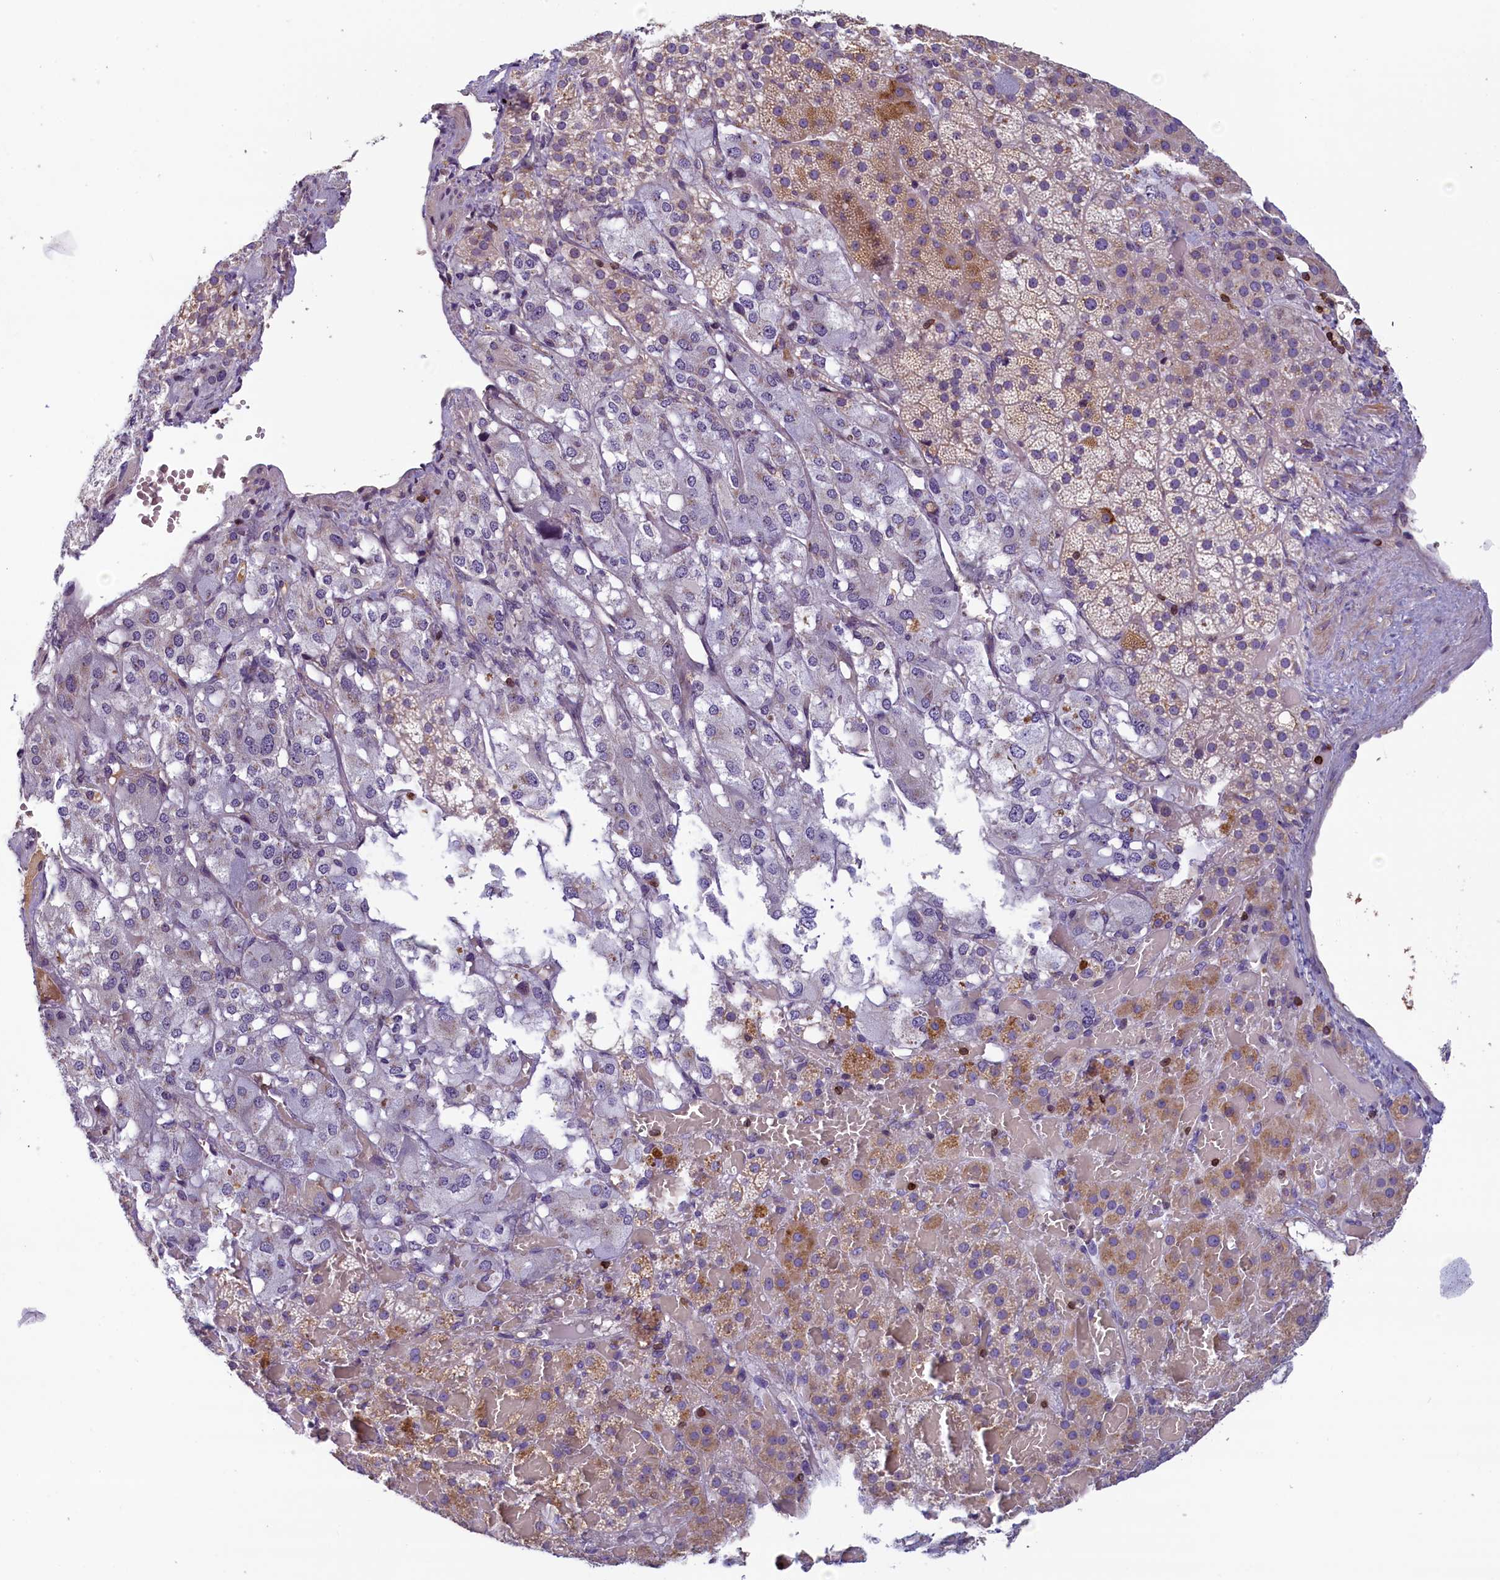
{"staining": {"intensity": "moderate", "quantity": "25%-75%", "location": "cytoplasmic/membranous"}, "tissue": "adrenal gland", "cell_type": "Glandular cells", "image_type": "normal", "snomed": [{"axis": "morphology", "description": "Normal tissue, NOS"}, {"axis": "topography", "description": "Adrenal gland"}], "caption": "Protein analysis of benign adrenal gland demonstrates moderate cytoplasmic/membranous staining in approximately 25%-75% of glandular cells. (Stains: DAB in brown, nuclei in blue, Microscopy: brightfield microscopy at high magnification).", "gene": "TRAF3IP3", "patient": {"sex": "female", "age": 59}}